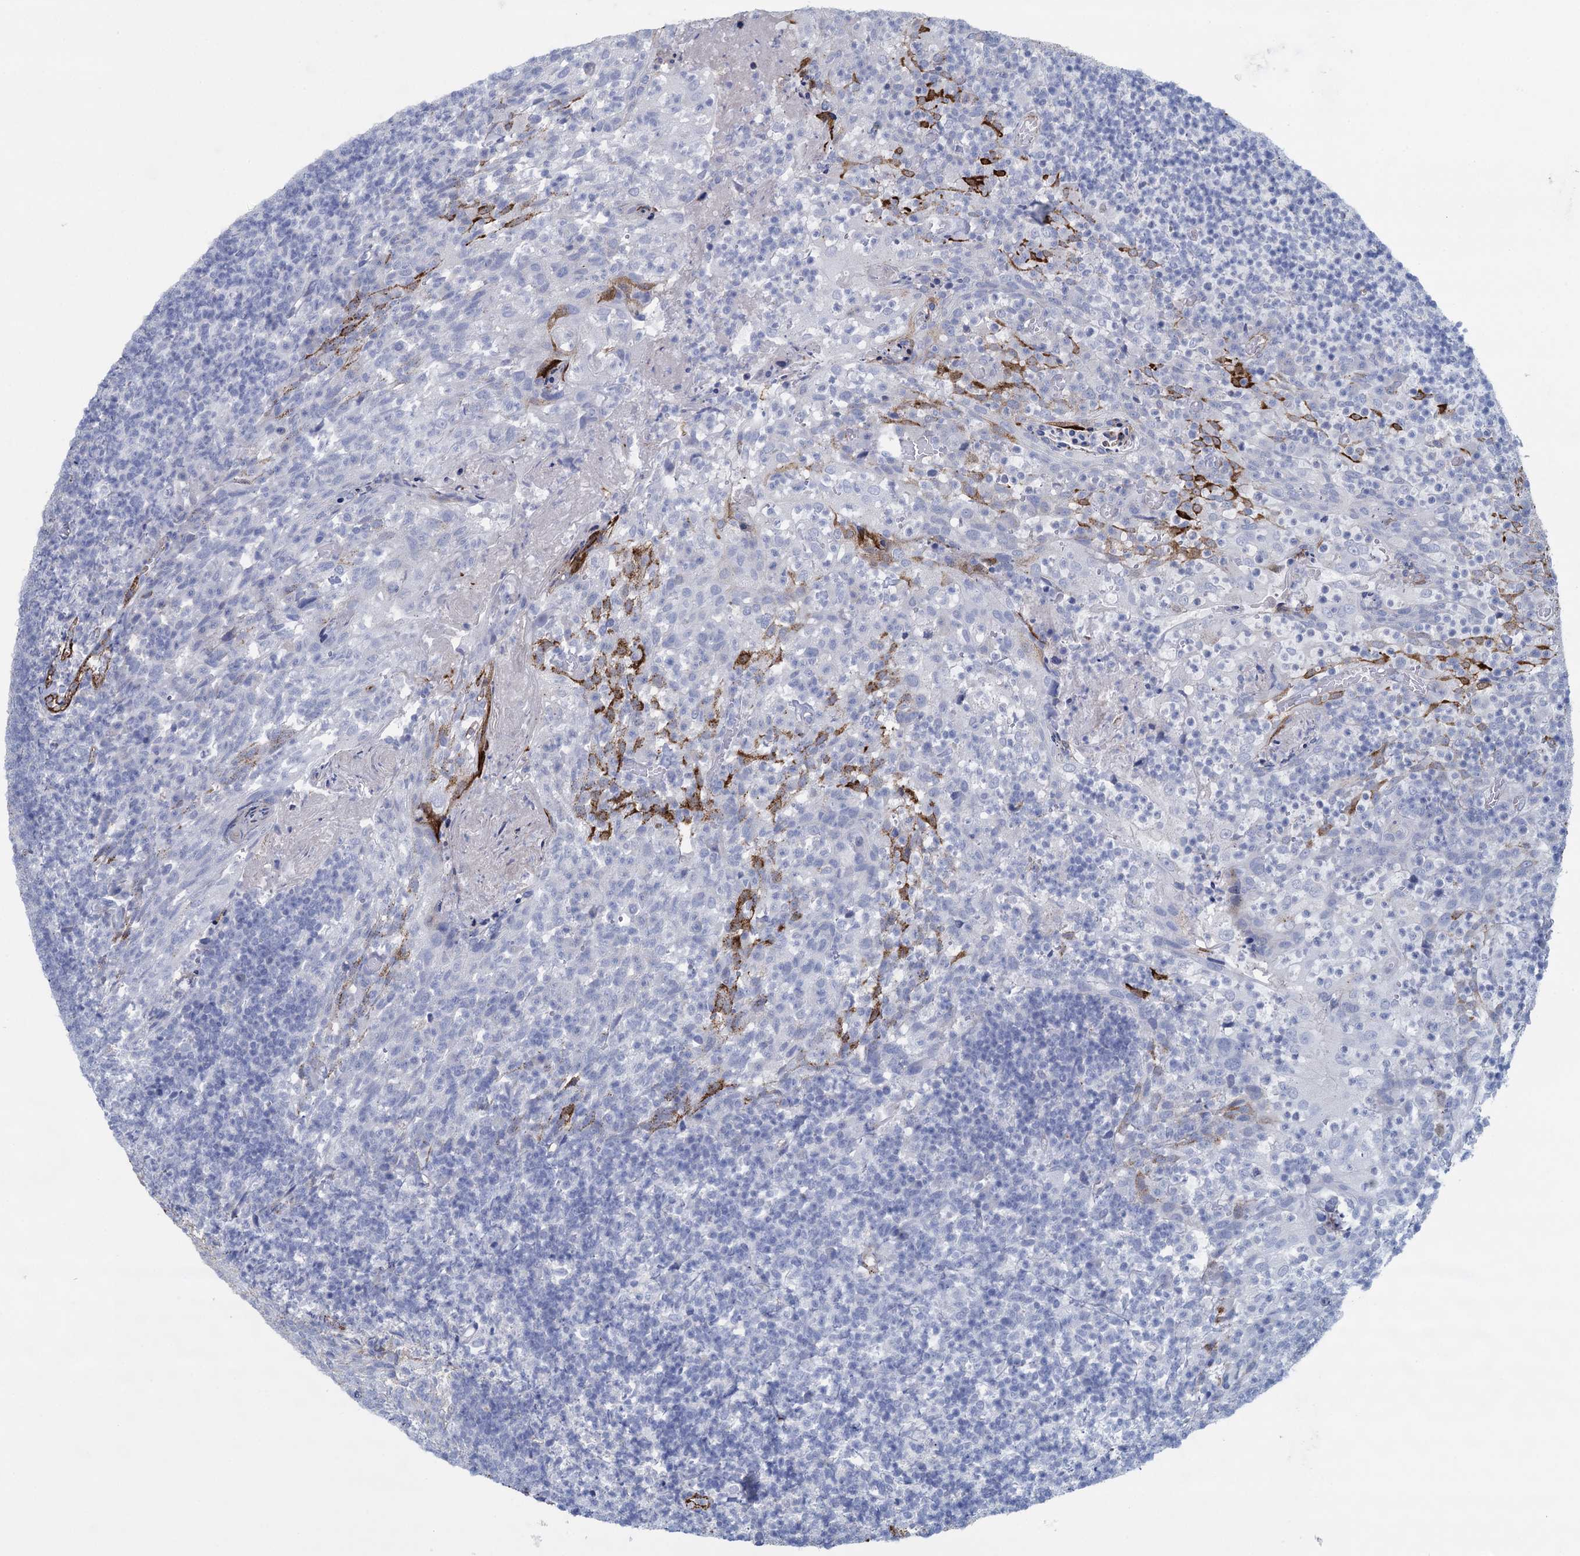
{"staining": {"intensity": "negative", "quantity": "none", "location": "none"}, "tissue": "tonsil", "cell_type": "Germinal center cells", "image_type": "normal", "snomed": [{"axis": "morphology", "description": "Normal tissue, NOS"}, {"axis": "topography", "description": "Tonsil"}], "caption": "Immunohistochemistry (IHC) of benign human tonsil displays no staining in germinal center cells.", "gene": "SNCG", "patient": {"sex": "female", "age": 10}}